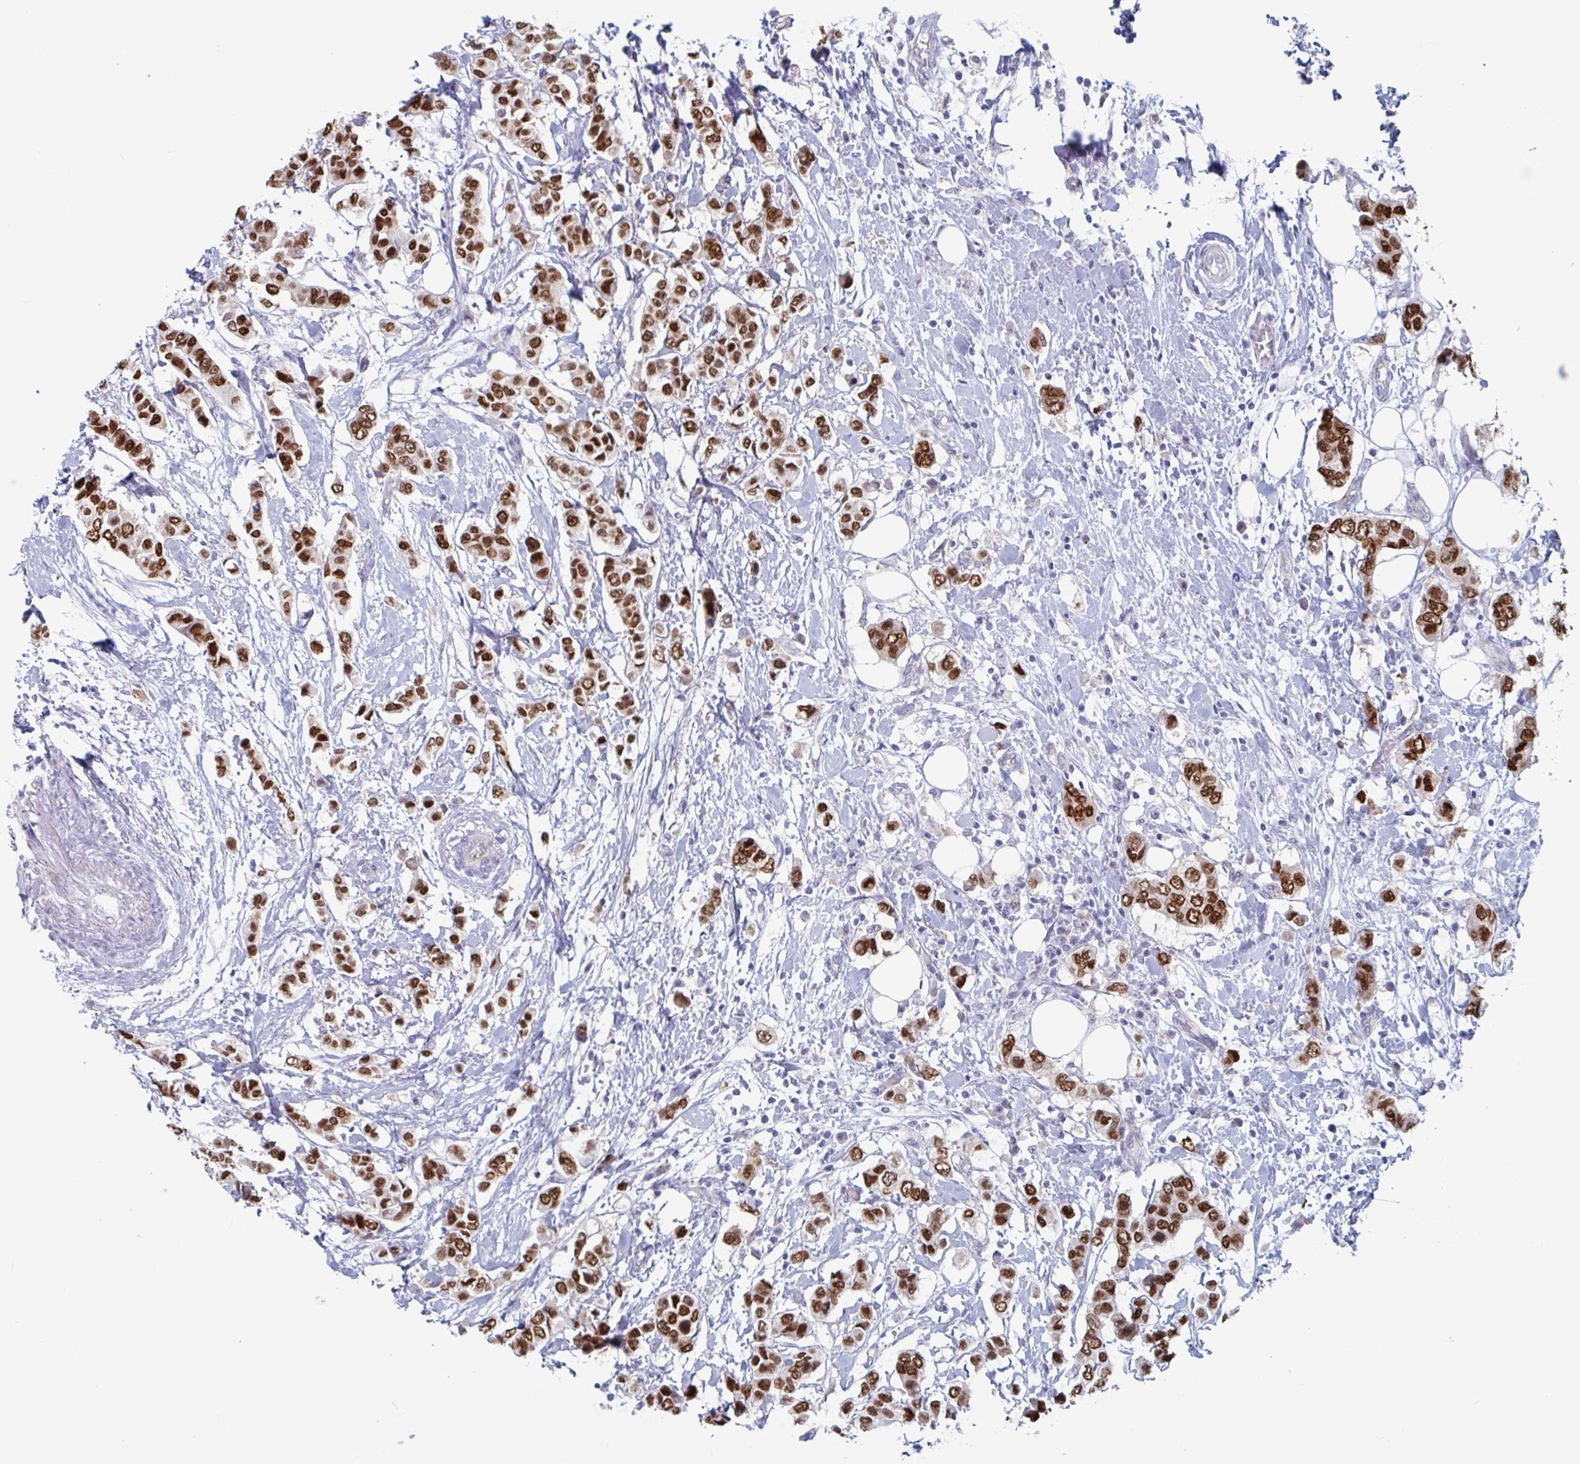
{"staining": {"intensity": "strong", "quantity": ">75%", "location": "nuclear"}, "tissue": "breast cancer", "cell_type": "Tumor cells", "image_type": "cancer", "snomed": [{"axis": "morphology", "description": "Lobular carcinoma"}, {"axis": "topography", "description": "Breast"}], "caption": "Protein staining shows strong nuclear staining in approximately >75% of tumor cells in breast cancer.", "gene": "FOXA1", "patient": {"sex": "female", "age": 51}}